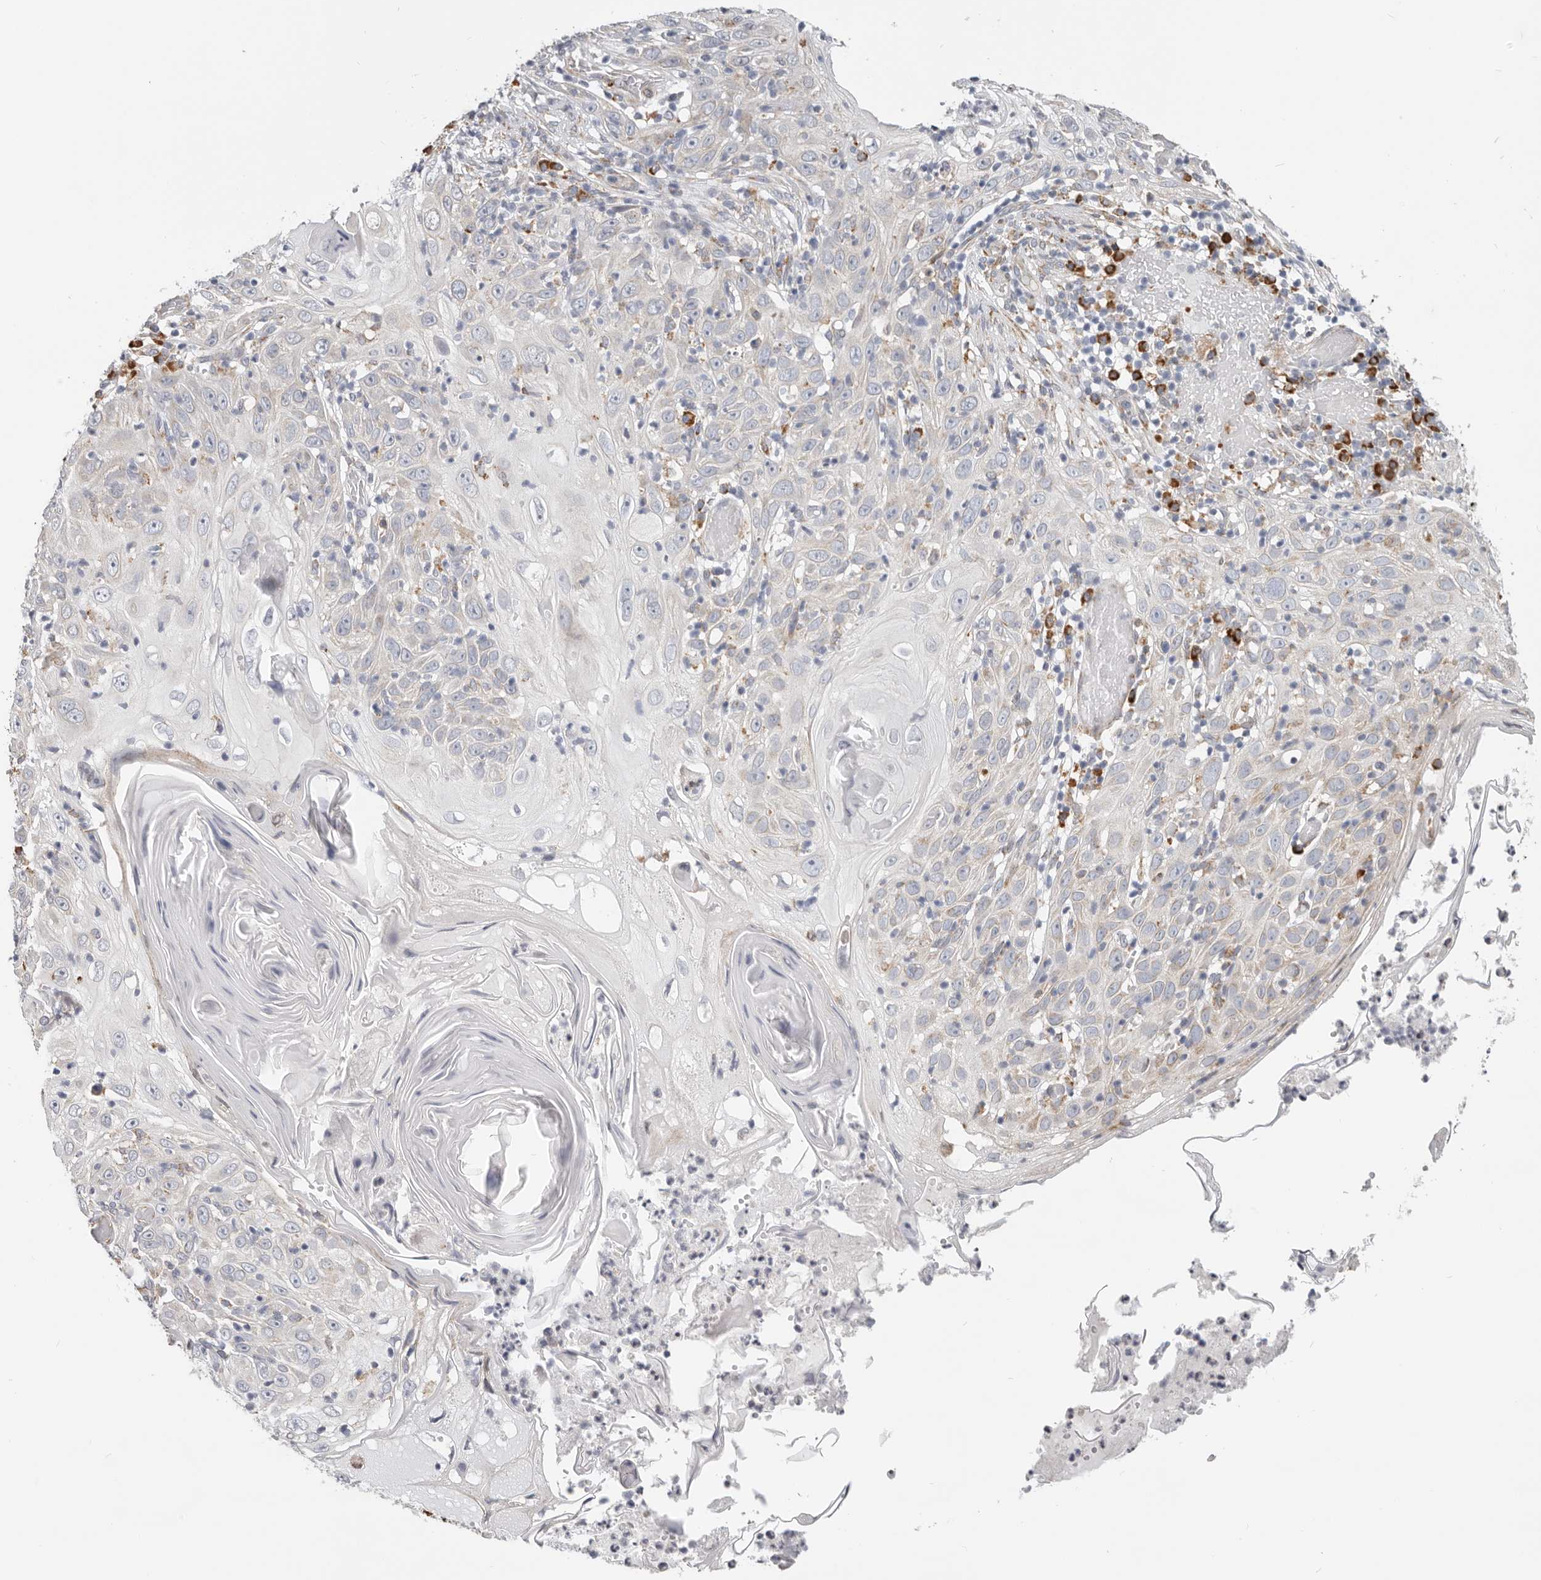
{"staining": {"intensity": "negative", "quantity": "none", "location": "none"}, "tissue": "skin cancer", "cell_type": "Tumor cells", "image_type": "cancer", "snomed": [{"axis": "morphology", "description": "Squamous cell carcinoma, NOS"}, {"axis": "topography", "description": "Skin"}], "caption": "Immunohistochemistry (IHC) histopathology image of skin cancer (squamous cell carcinoma) stained for a protein (brown), which demonstrates no expression in tumor cells. (DAB (3,3'-diaminobenzidine) IHC visualized using brightfield microscopy, high magnification).", "gene": "IL32", "patient": {"sex": "female", "age": 88}}